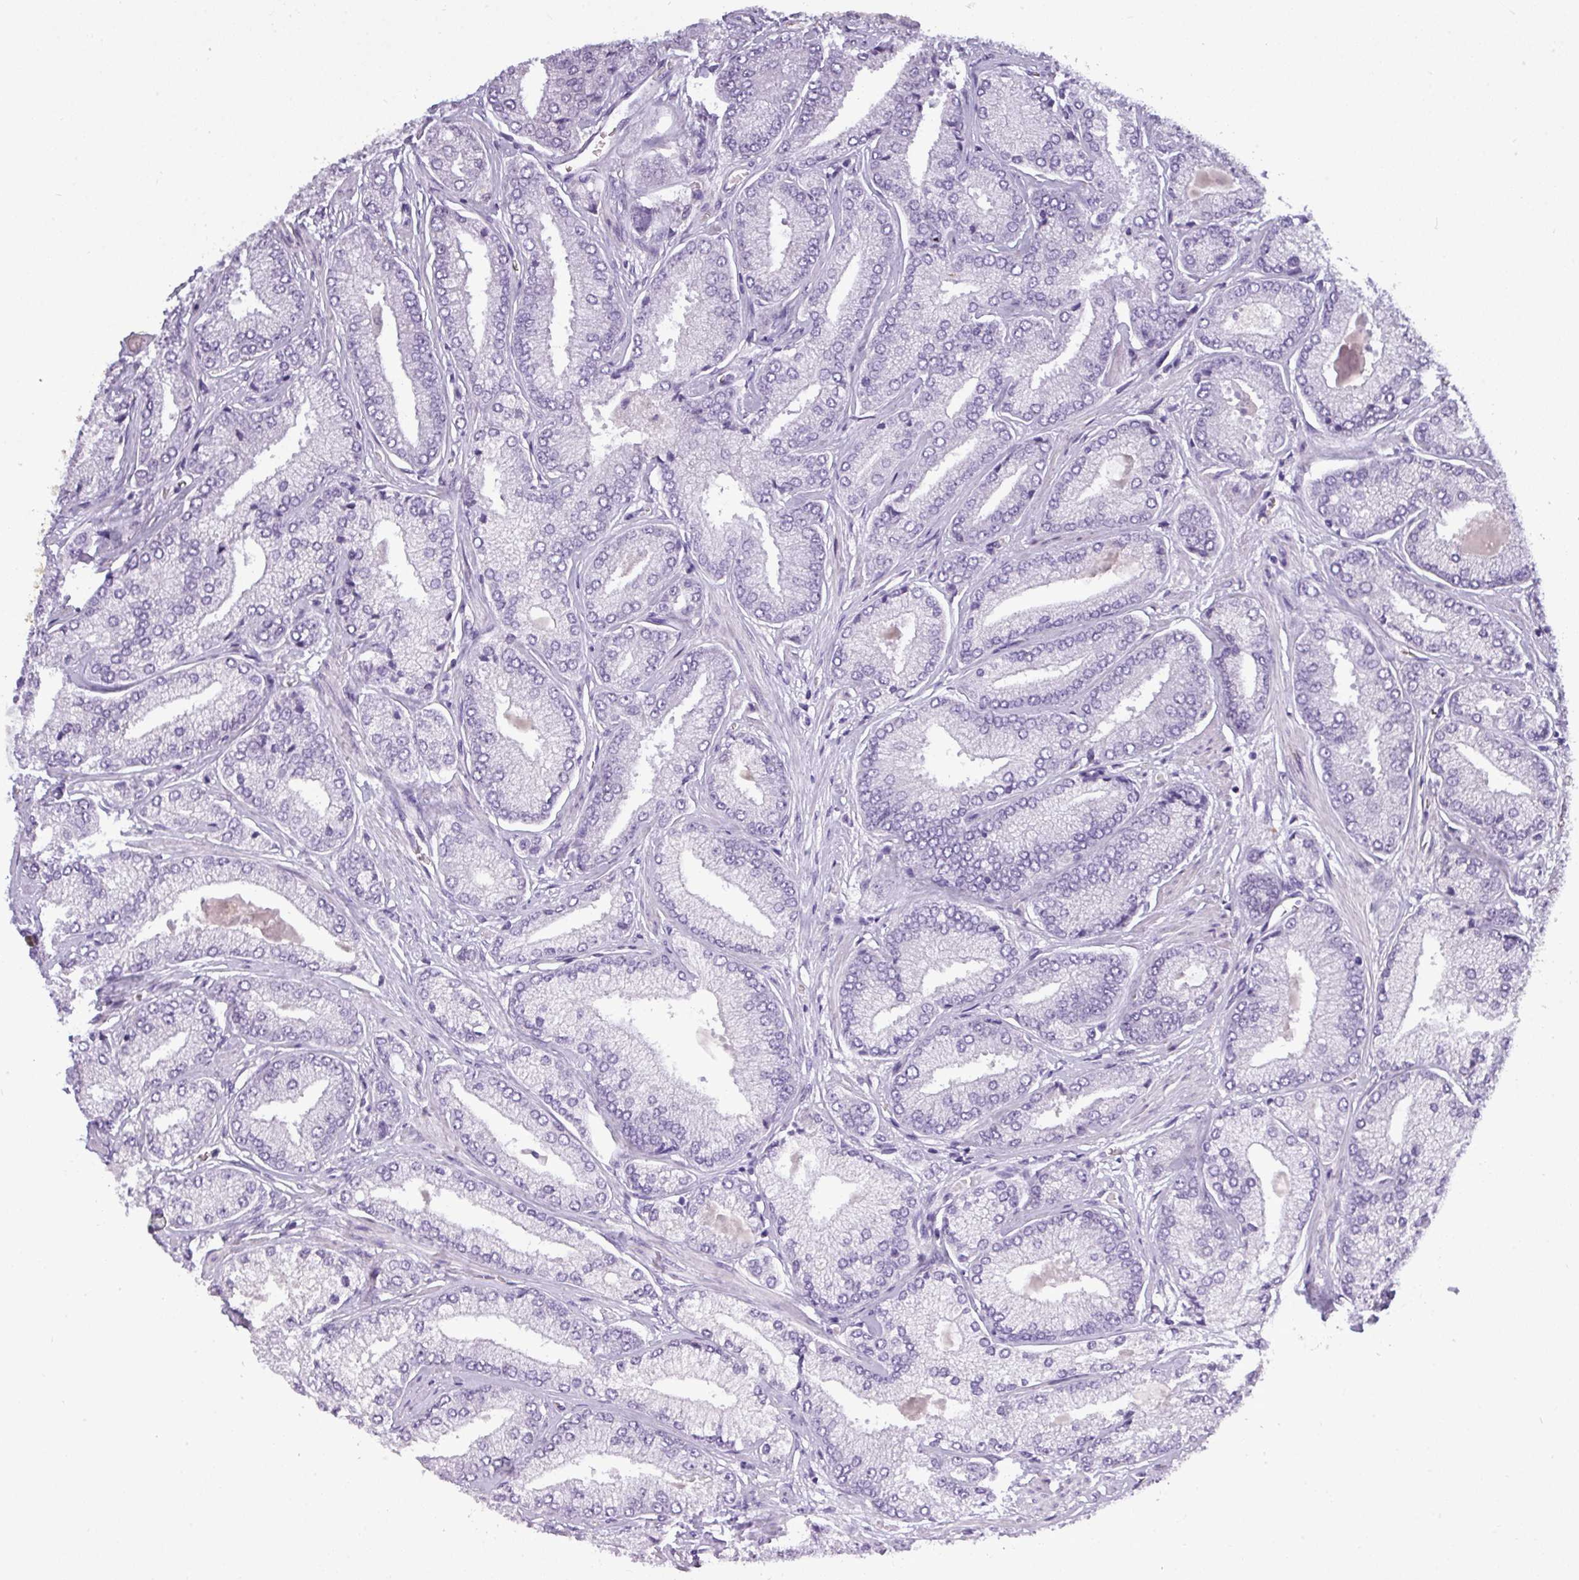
{"staining": {"intensity": "negative", "quantity": "none", "location": "none"}, "tissue": "prostate cancer", "cell_type": "Tumor cells", "image_type": "cancer", "snomed": [{"axis": "morphology", "description": "Adenocarcinoma, High grade"}, {"axis": "topography", "description": "Prostate"}], "caption": "High power microscopy image of an immunohistochemistry image of prostate adenocarcinoma (high-grade), revealing no significant expression in tumor cells. Nuclei are stained in blue.", "gene": "TMEM91", "patient": {"sex": "male", "age": 68}}